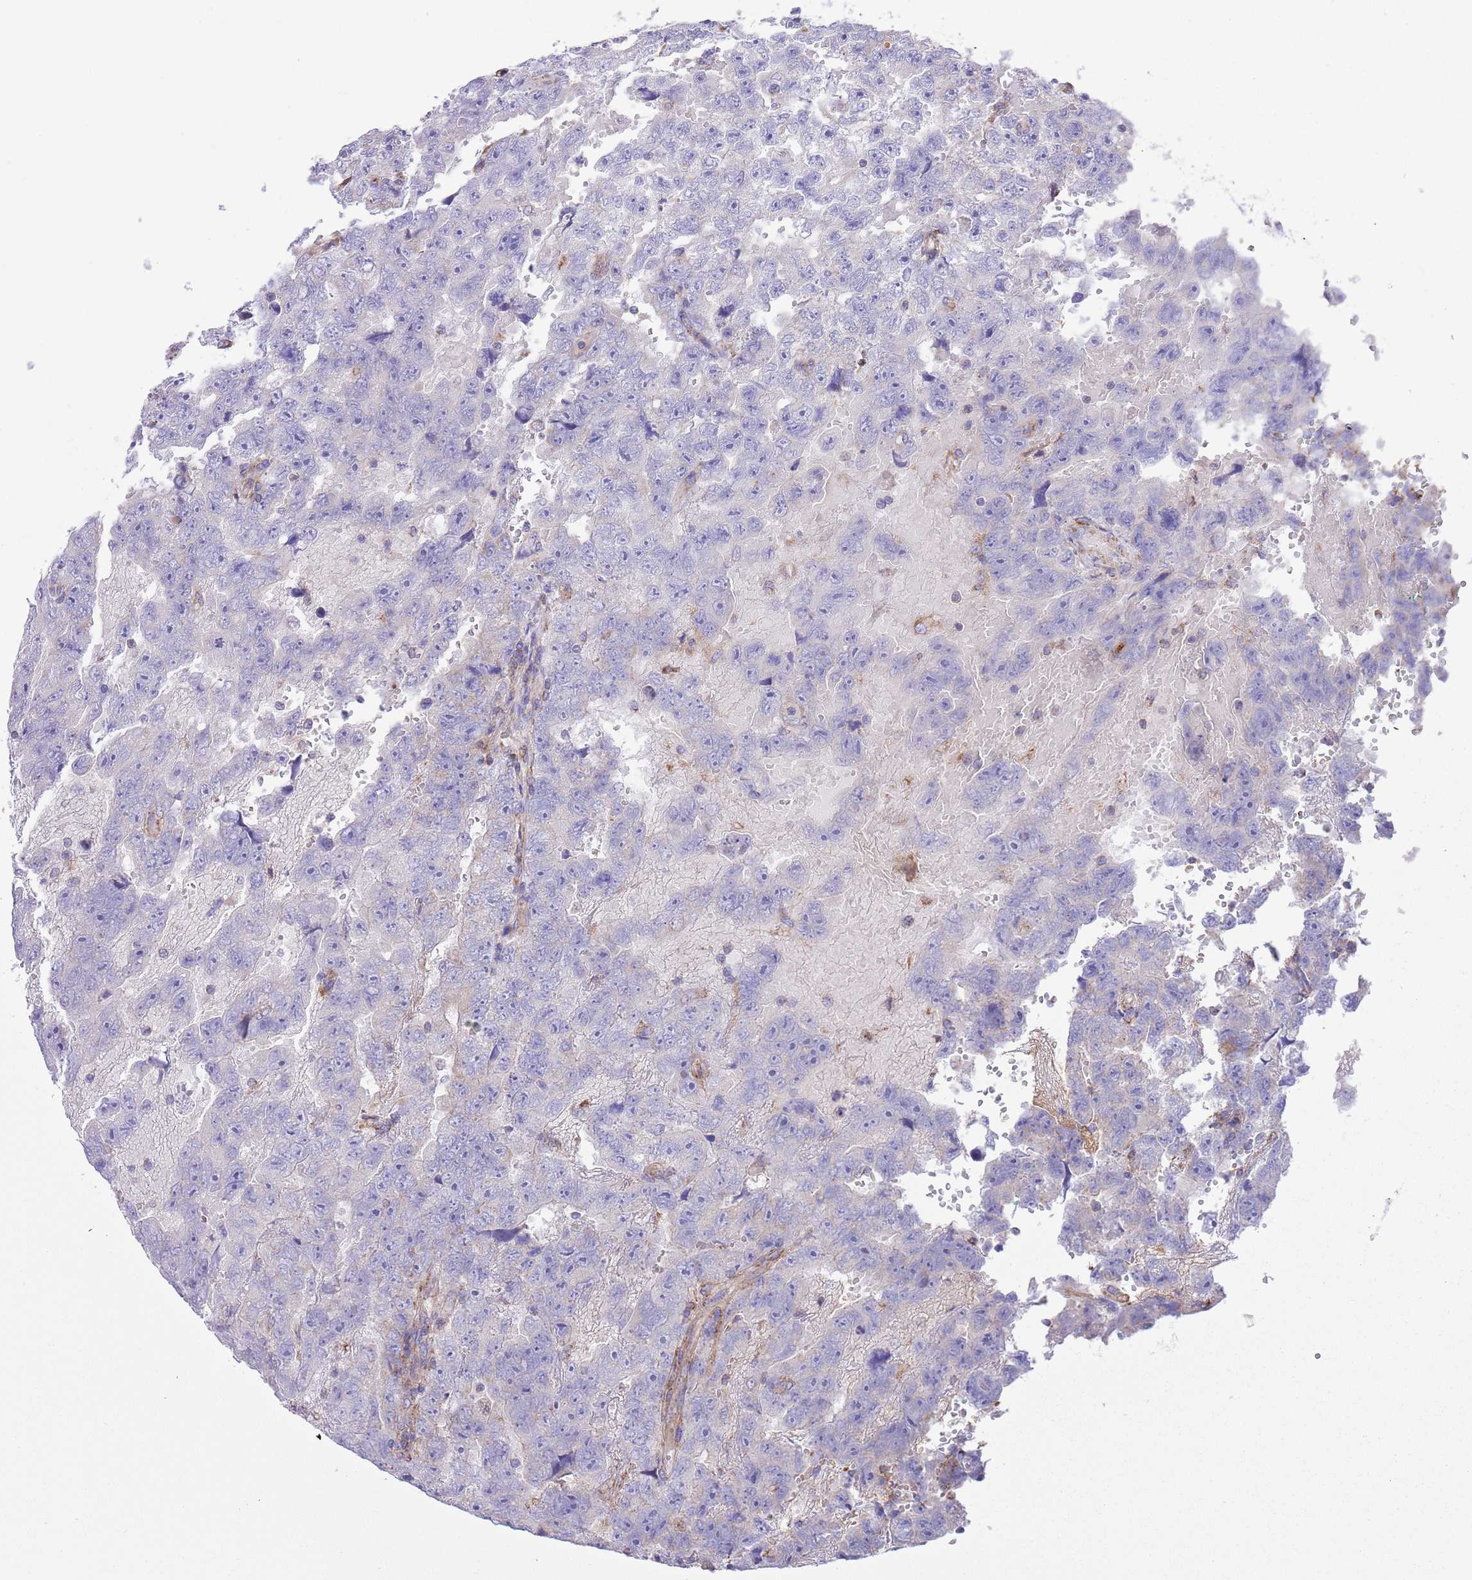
{"staining": {"intensity": "negative", "quantity": "none", "location": "none"}, "tissue": "testis cancer", "cell_type": "Tumor cells", "image_type": "cancer", "snomed": [{"axis": "morphology", "description": "Carcinoma, Embryonal, NOS"}, {"axis": "topography", "description": "Testis"}], "caption": "The histopathology image shows no staining of tumor cells in testis embryonal carcinoma.", "gene": "SS18L2", "patient": {"sex": "male", "age": 45}}